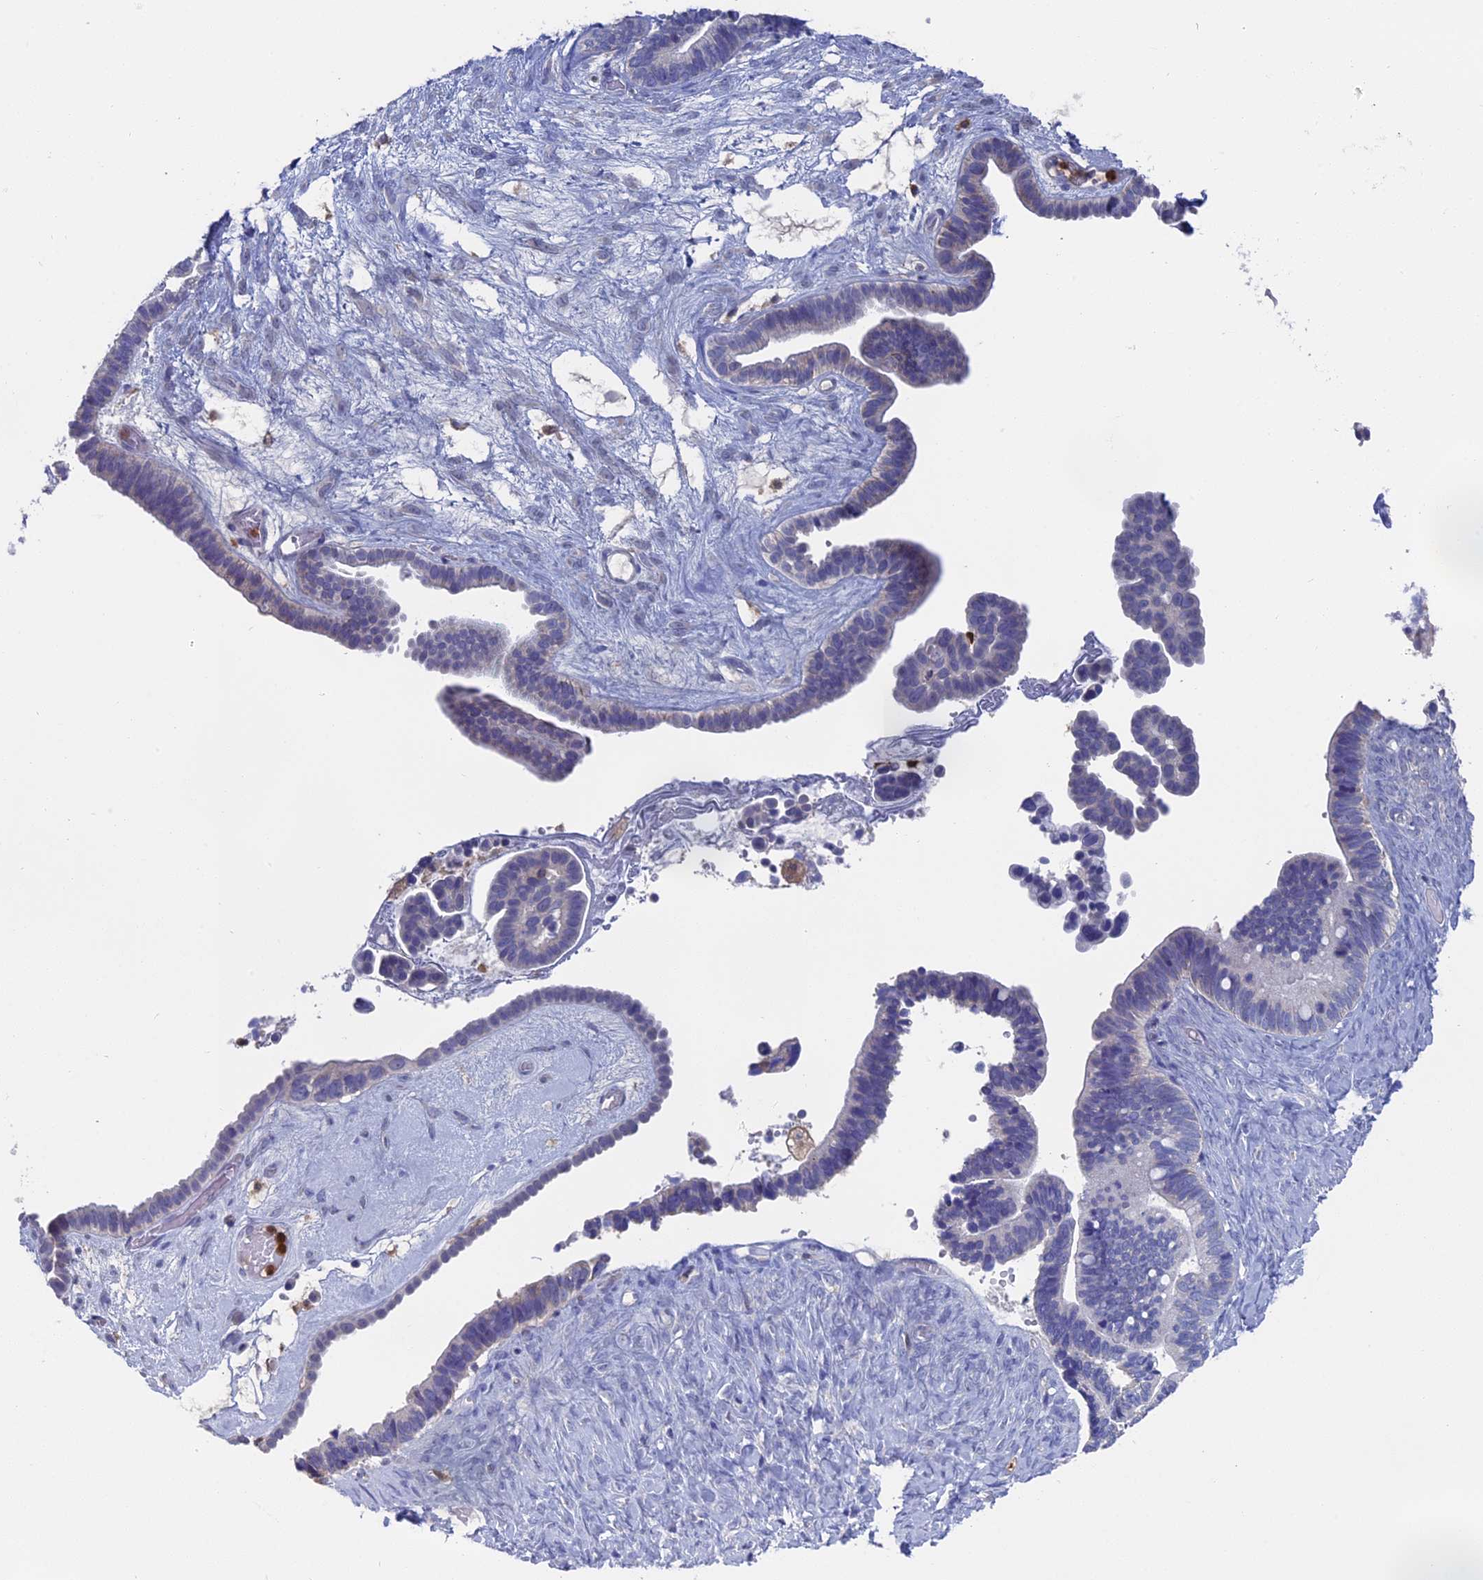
{"staining": {"intensity": "negative", "quantity": "none", "location": "none"}, "tissue": "ovarian cancer", "cell_type": "Tumor cells", "image_type": "cancer", "snomed": [{"axis": "morphology", "description": "Cystadenocarcinoma, serous, NOS"}, {"axis": "topography", "description": "Ovary"}], "caption": "There is no significant positivity in tumor cells of ovarian cancer.", "gene": "NCF4", "patient": {"sex": "female", "age": 56}}